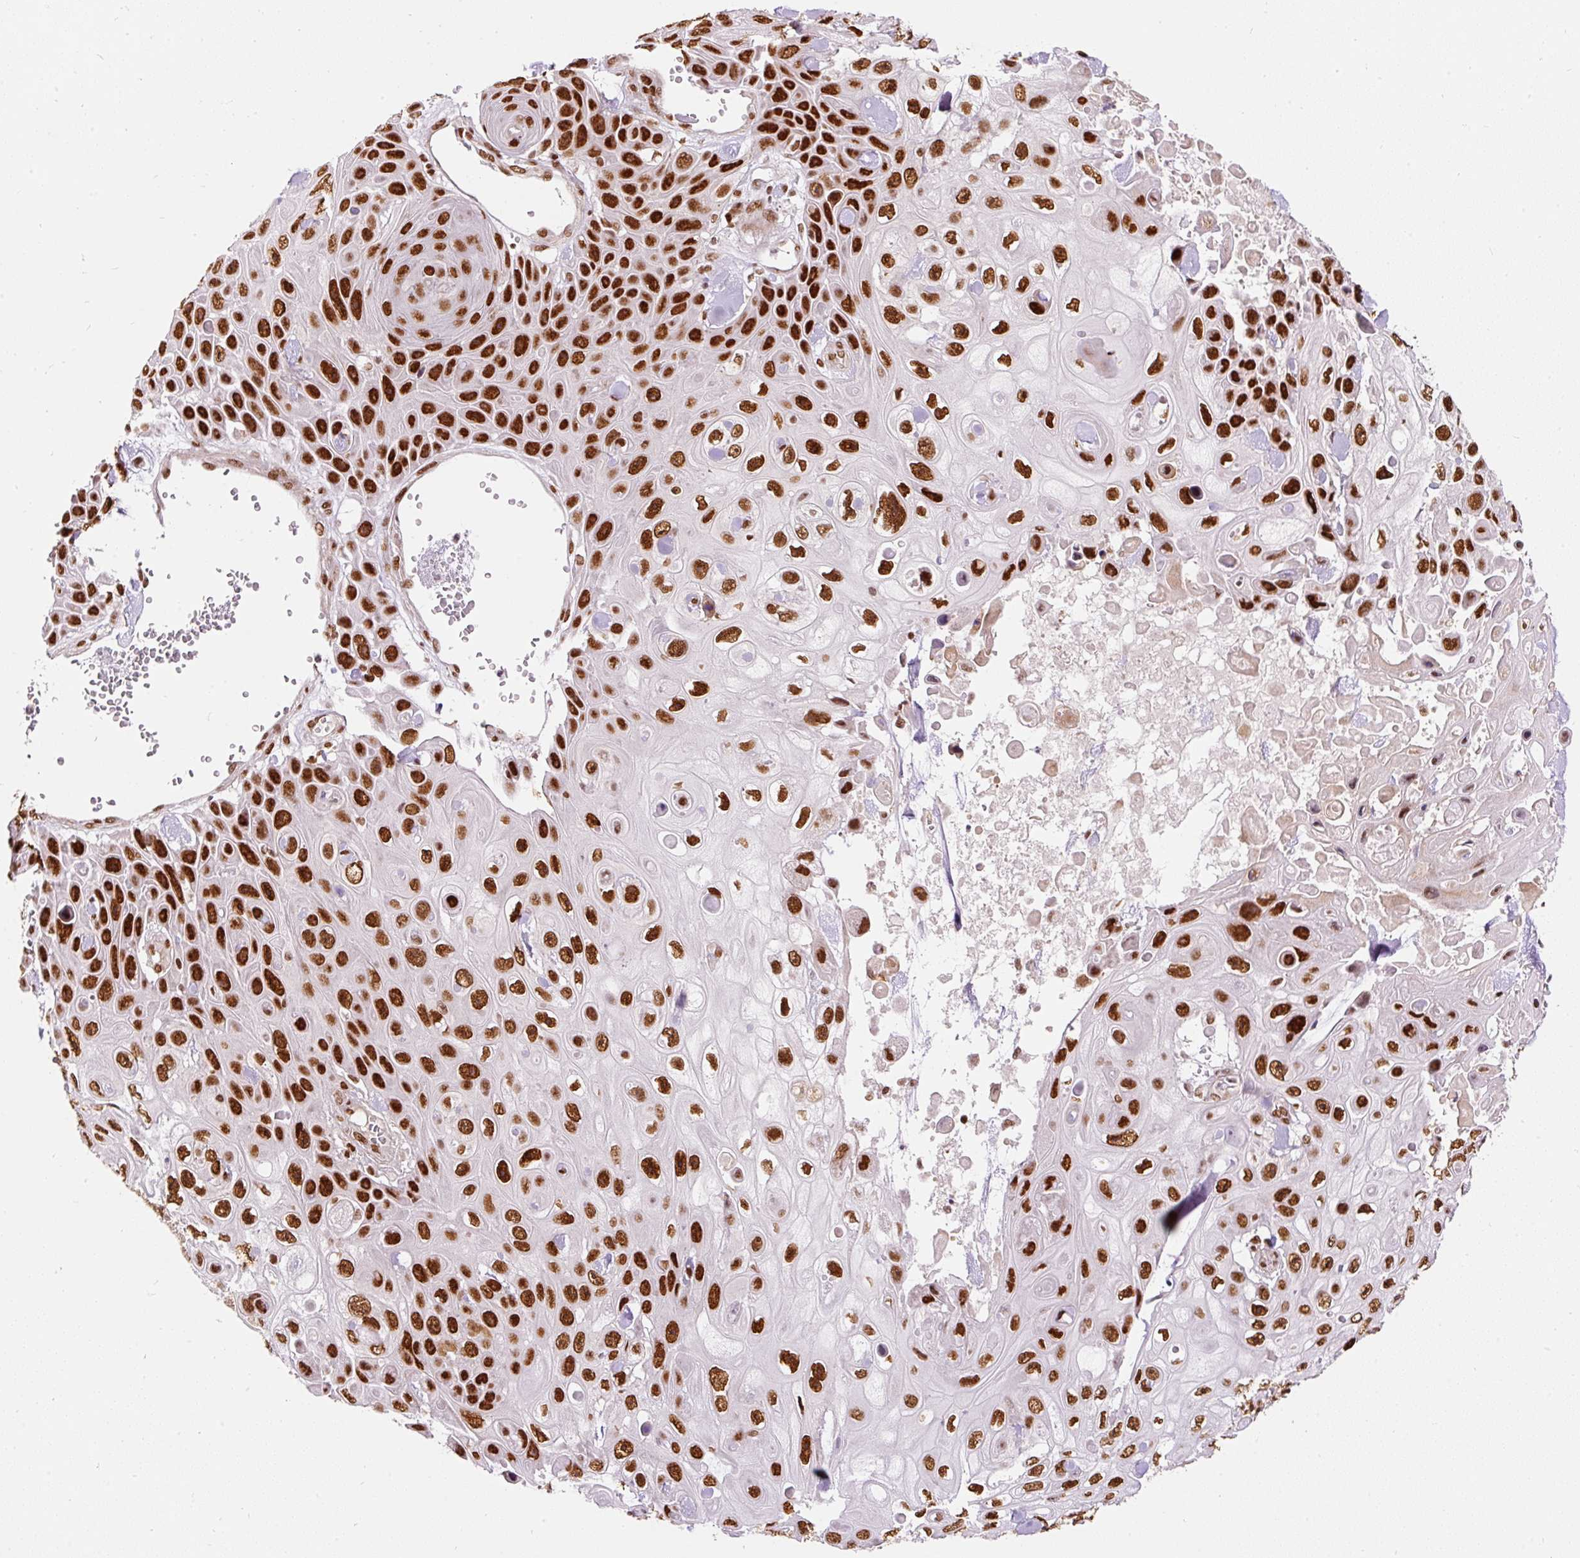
{"staining": {"intensity": "strong", "quantity": ">75%", "location": "nuclear"}, "tissue": "skin cancer", "cell_type": "Tumor cells", "image_type": "cancer", "snomed": [{"axis": "morphology", "description": "Squamous cell carcinoma, NOS"}, {"axis": "topography", "description": "Skin"}], "caption": "This is an image of immunohistochemistry staining of skin cancer, which shows strong expression in the nuclear of tumor cells.", "gene": "HNRNPC", "patient": {"sex": "male", "age": 82}}